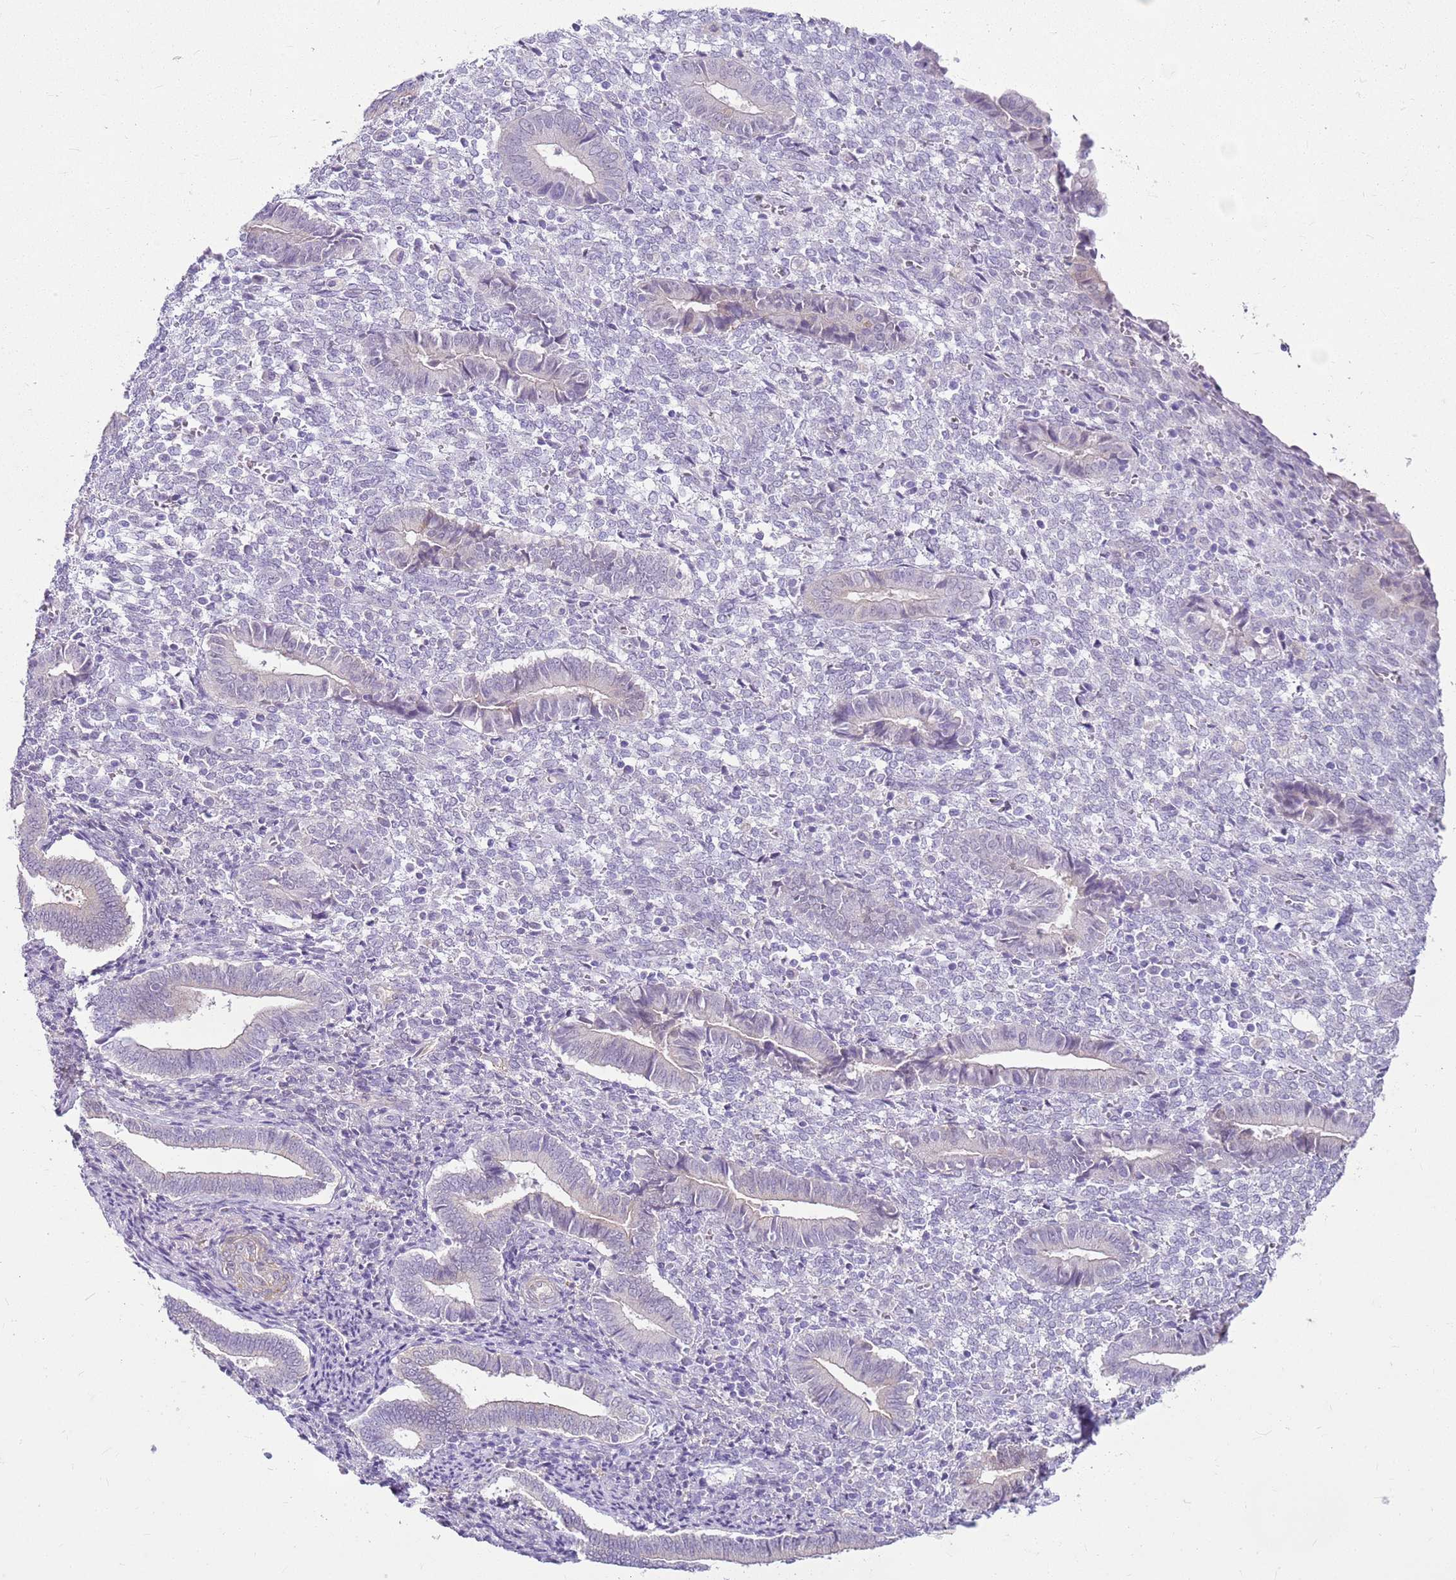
{"staining": {"intensity": "negative", "quantity": "none", "location": "none"}, "tissue": "endometrium", "cell_type": "Cells in endometrial stroma", "image_type": "normal", "snomed": [{"axis": "morphology", "description": "Normal tissue, NOS"}, {"axis": "topography", "description": "Other"}, {"axis": "topography", "description": "Endometrium"}], "caption": "High power microscopy histopathology image of an IHC photomicrograph of normal endometrium, revealing no significant expression in cells in endometrial stroma. (DAB (3,3'-diaminobenzidine) immunohistochemistry visualized using brightfield microscopy, high magnification).", "gene": "HSPB1", "patient": {"sex": "female", "age": 44}}